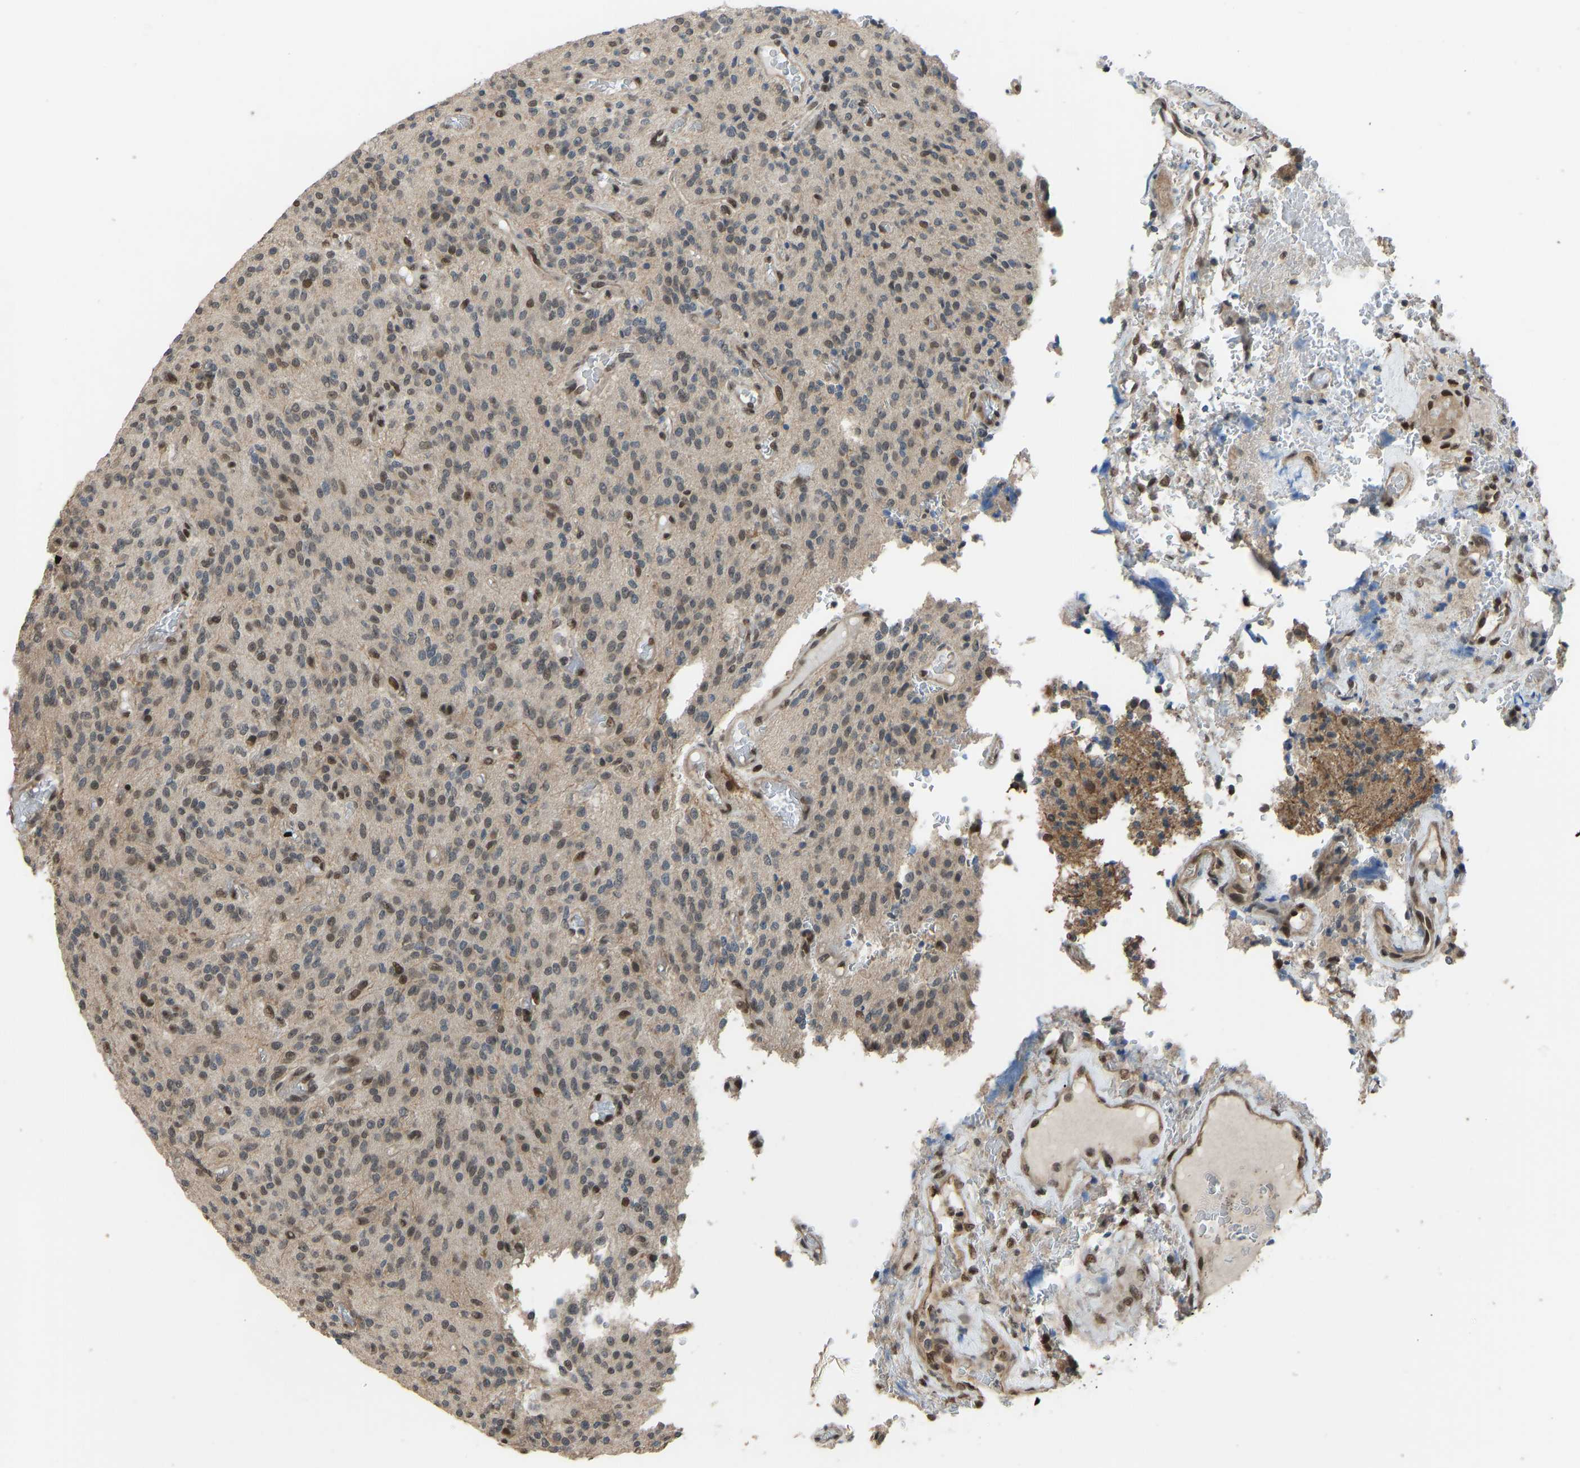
{"staining": {"intensity": "moderate", "quantity": "25%-75%", "location": "nuclear"}, "tissue": "glioma", "cell_type": "Tumor cells", "image_type": "cancer", "snomed": [{"axis": "morphology", "description": "Glioma, malignant, High grade"}, {"axis": "topography", "description": "Brain"}], "caption": "IHC of high-grade glioma (malignant) demonstrates medium levels of moderate nuclear positivity in about 25%-75% of tumor cells.", "gene": "KPNA6", "patient": {"sex": "male", "age": 34}}